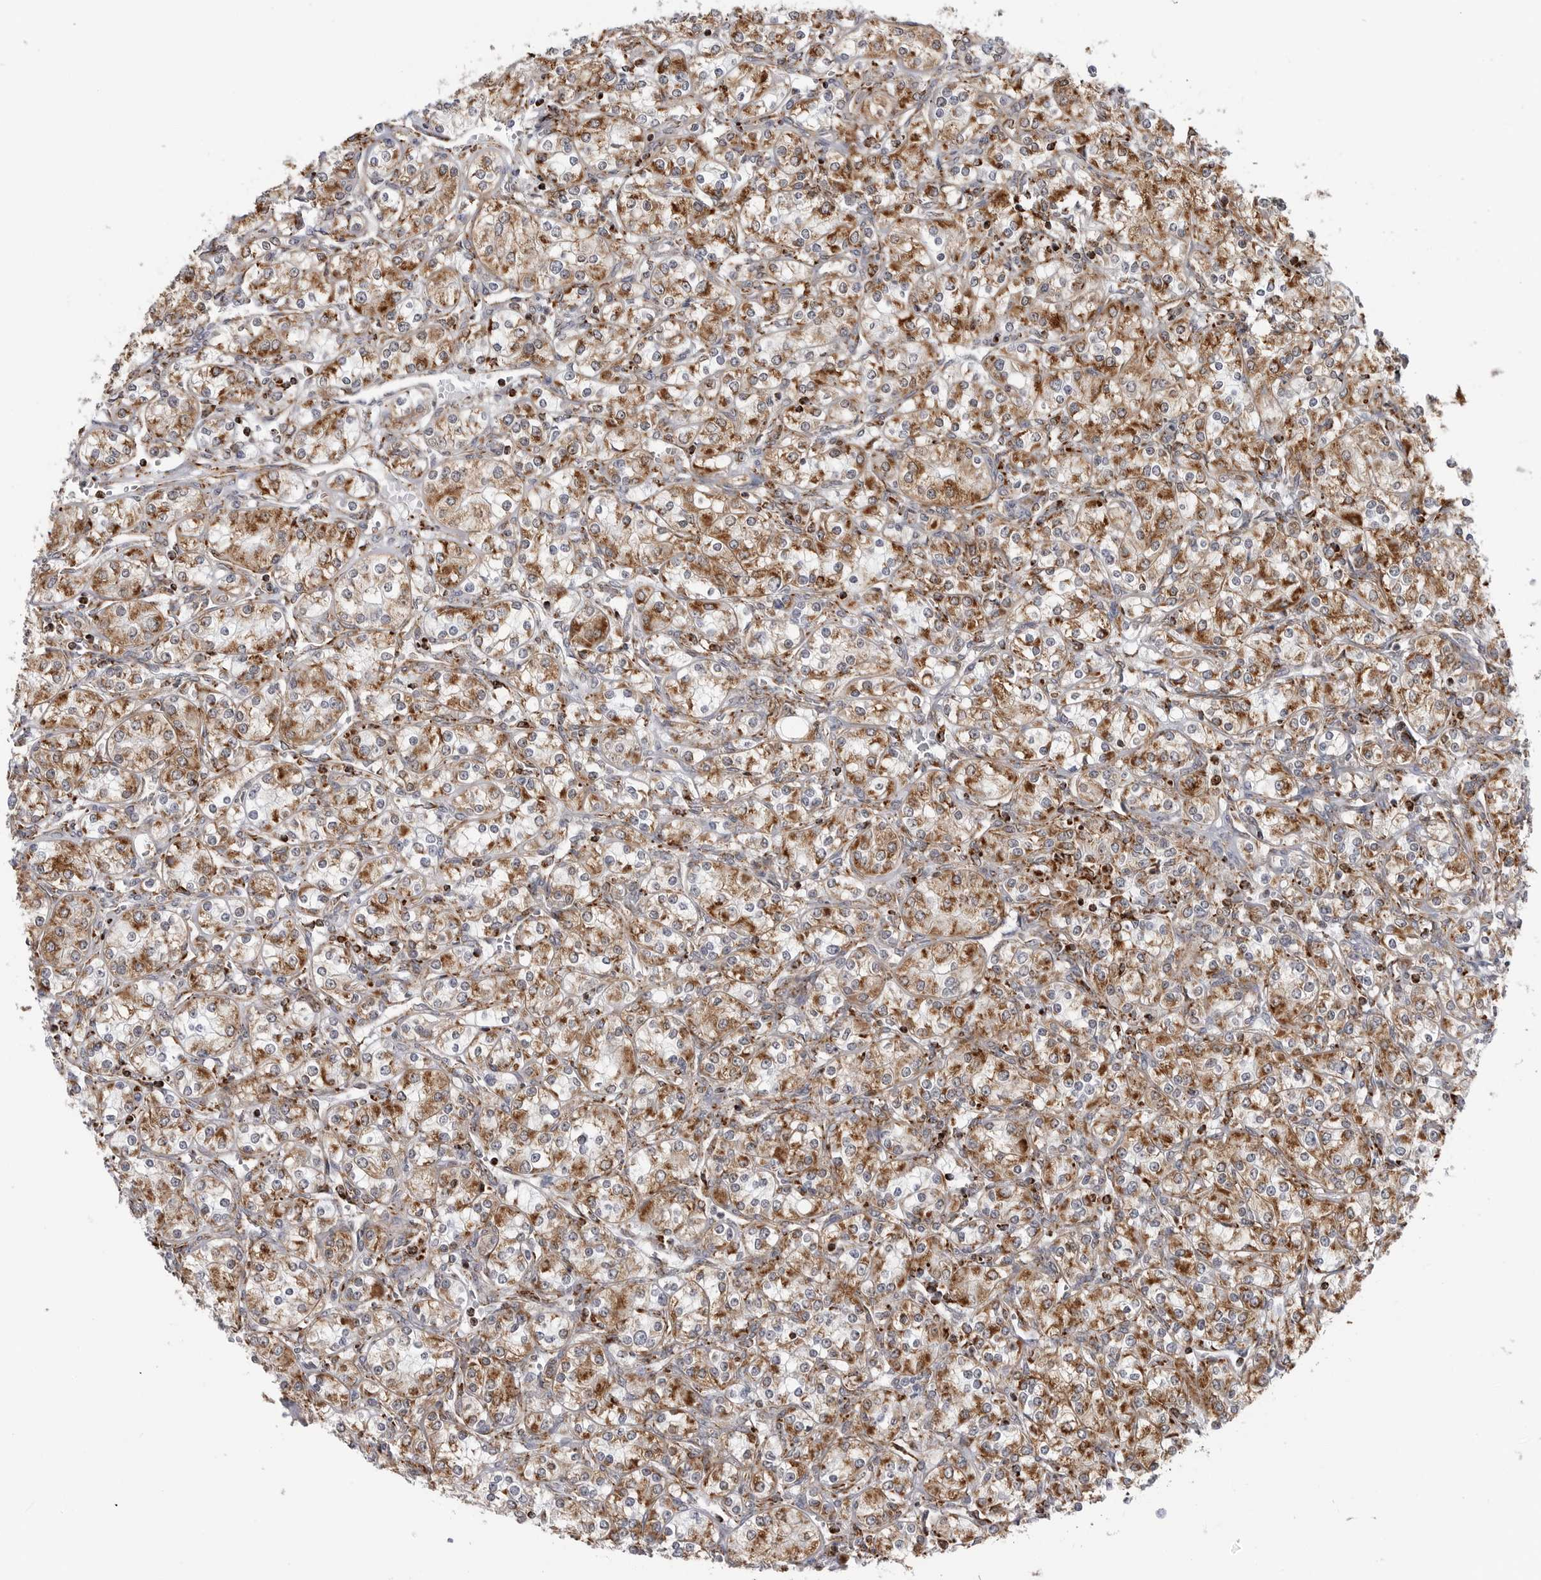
{"staining": {"intensity": "moderate", "quantity": ">75%", "location": "cytoplasmic/membranous"}, "tissue": "renal cancer", "cell_type": "Tumor cells", "image_type": "cancer", "snomed": [{"axis": "morphology", "description": "Adenocarcinoma, NOS"}, {"axis": "topography", "description": "Kidney"}], "caption": "A medium amount of moderate cytoplasmic/membranous expression is seen in about >75% of tumor cells in renal cancer tissue.", "gene": "COX5A", "patient": {"sex": "male", "age": 77}}